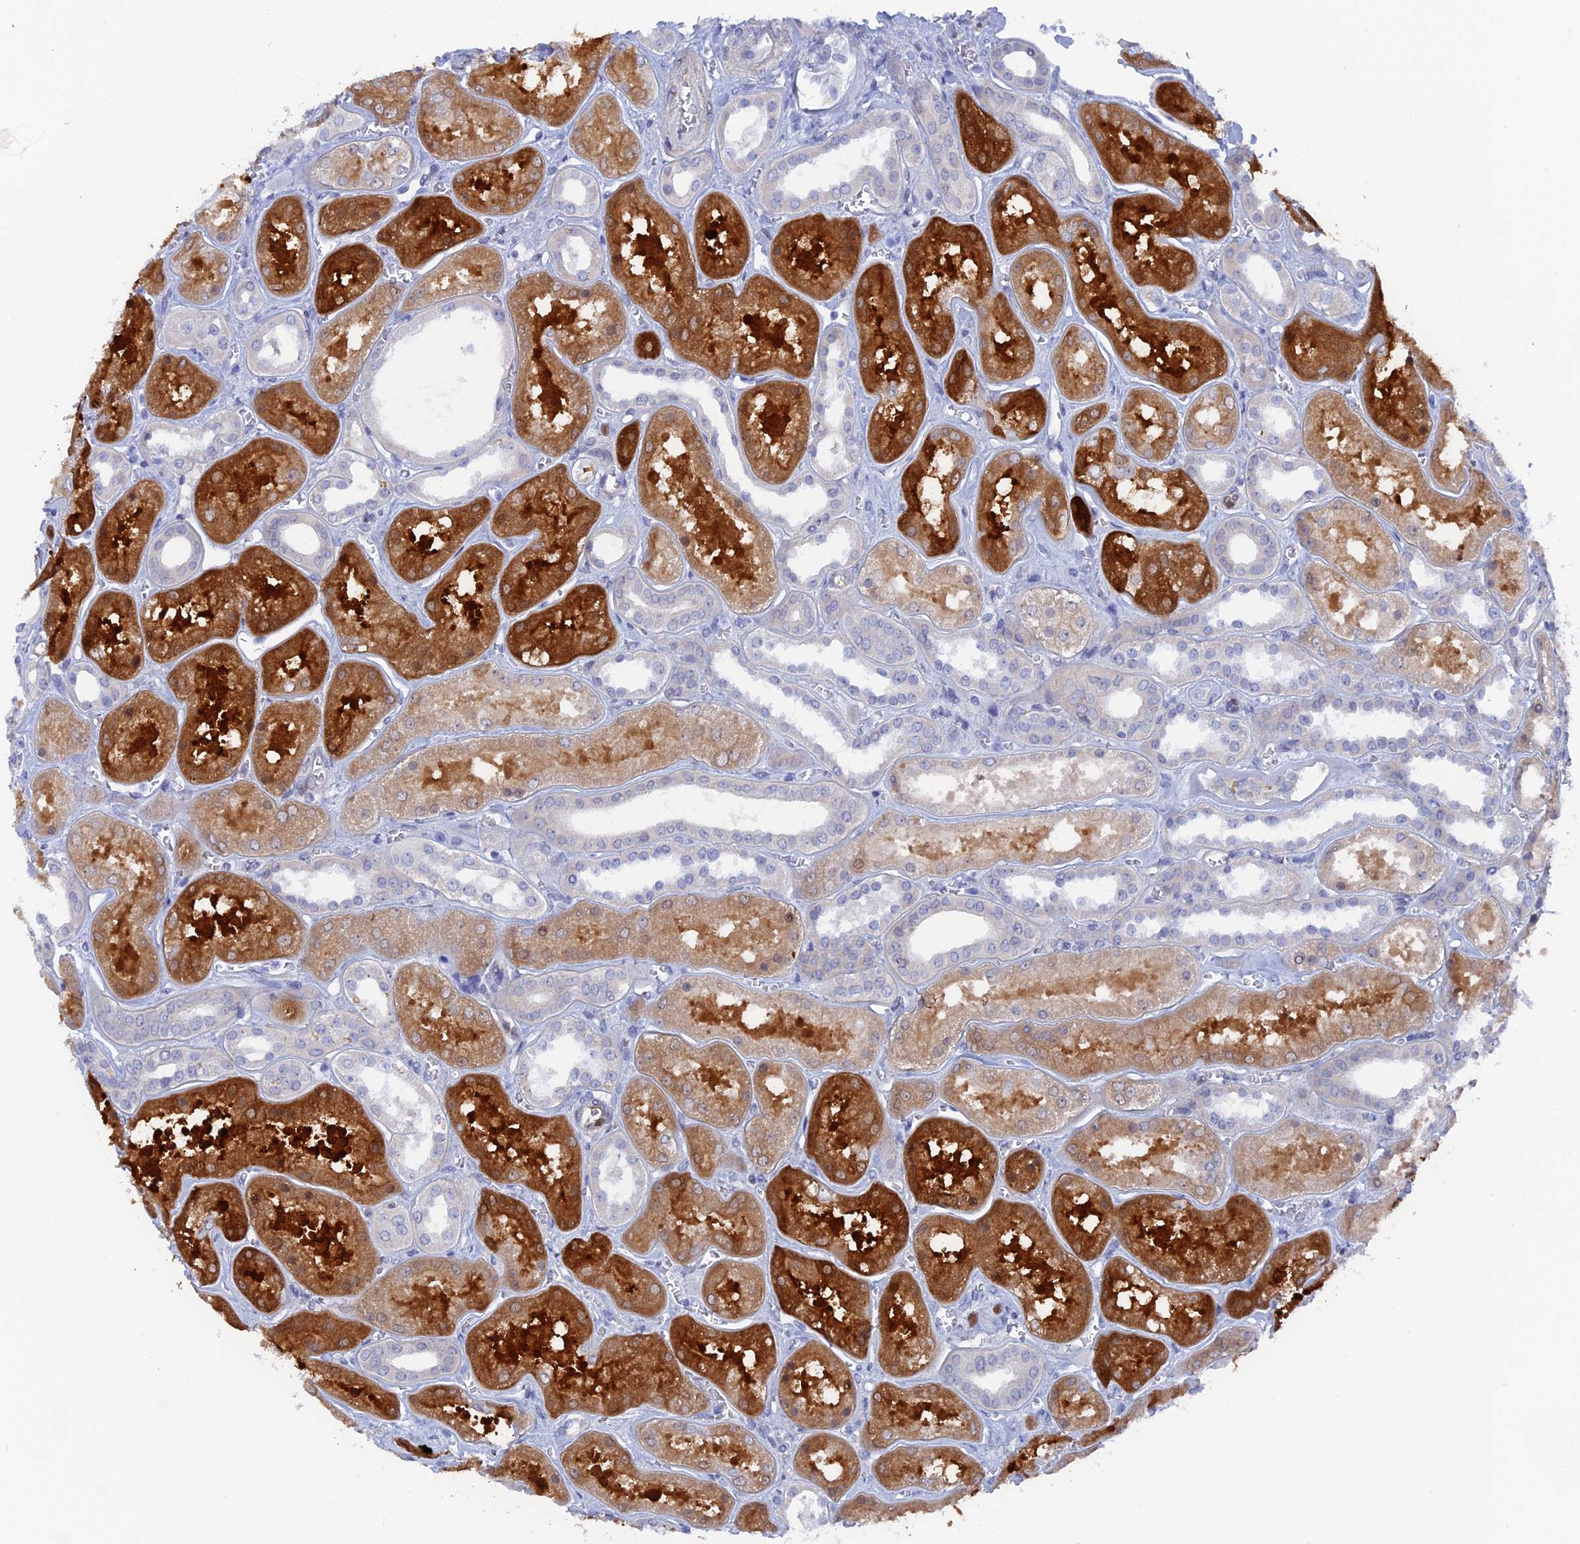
{"staining": {"intensity": "negative", "quantity": "none", "location": "none"}, "tissue": "kidney", "cell_type": "Cells in glomeruli", "image_type": "normal", "snomed": [{"axis": "morphology", "description": "Normal tissue, NOS"}, {"axis": "morphology", "description": "Adenocarcinoma, NOS"}, {"axis": "topography", "description": "Kidney"}], "caption": "Cells in glomeruli are negative for brown protein staining in unremarkable kidney. Nuclei are stained in blue.", "gene": "DACT3", "patient": {"sex": "female", "age": 68}}